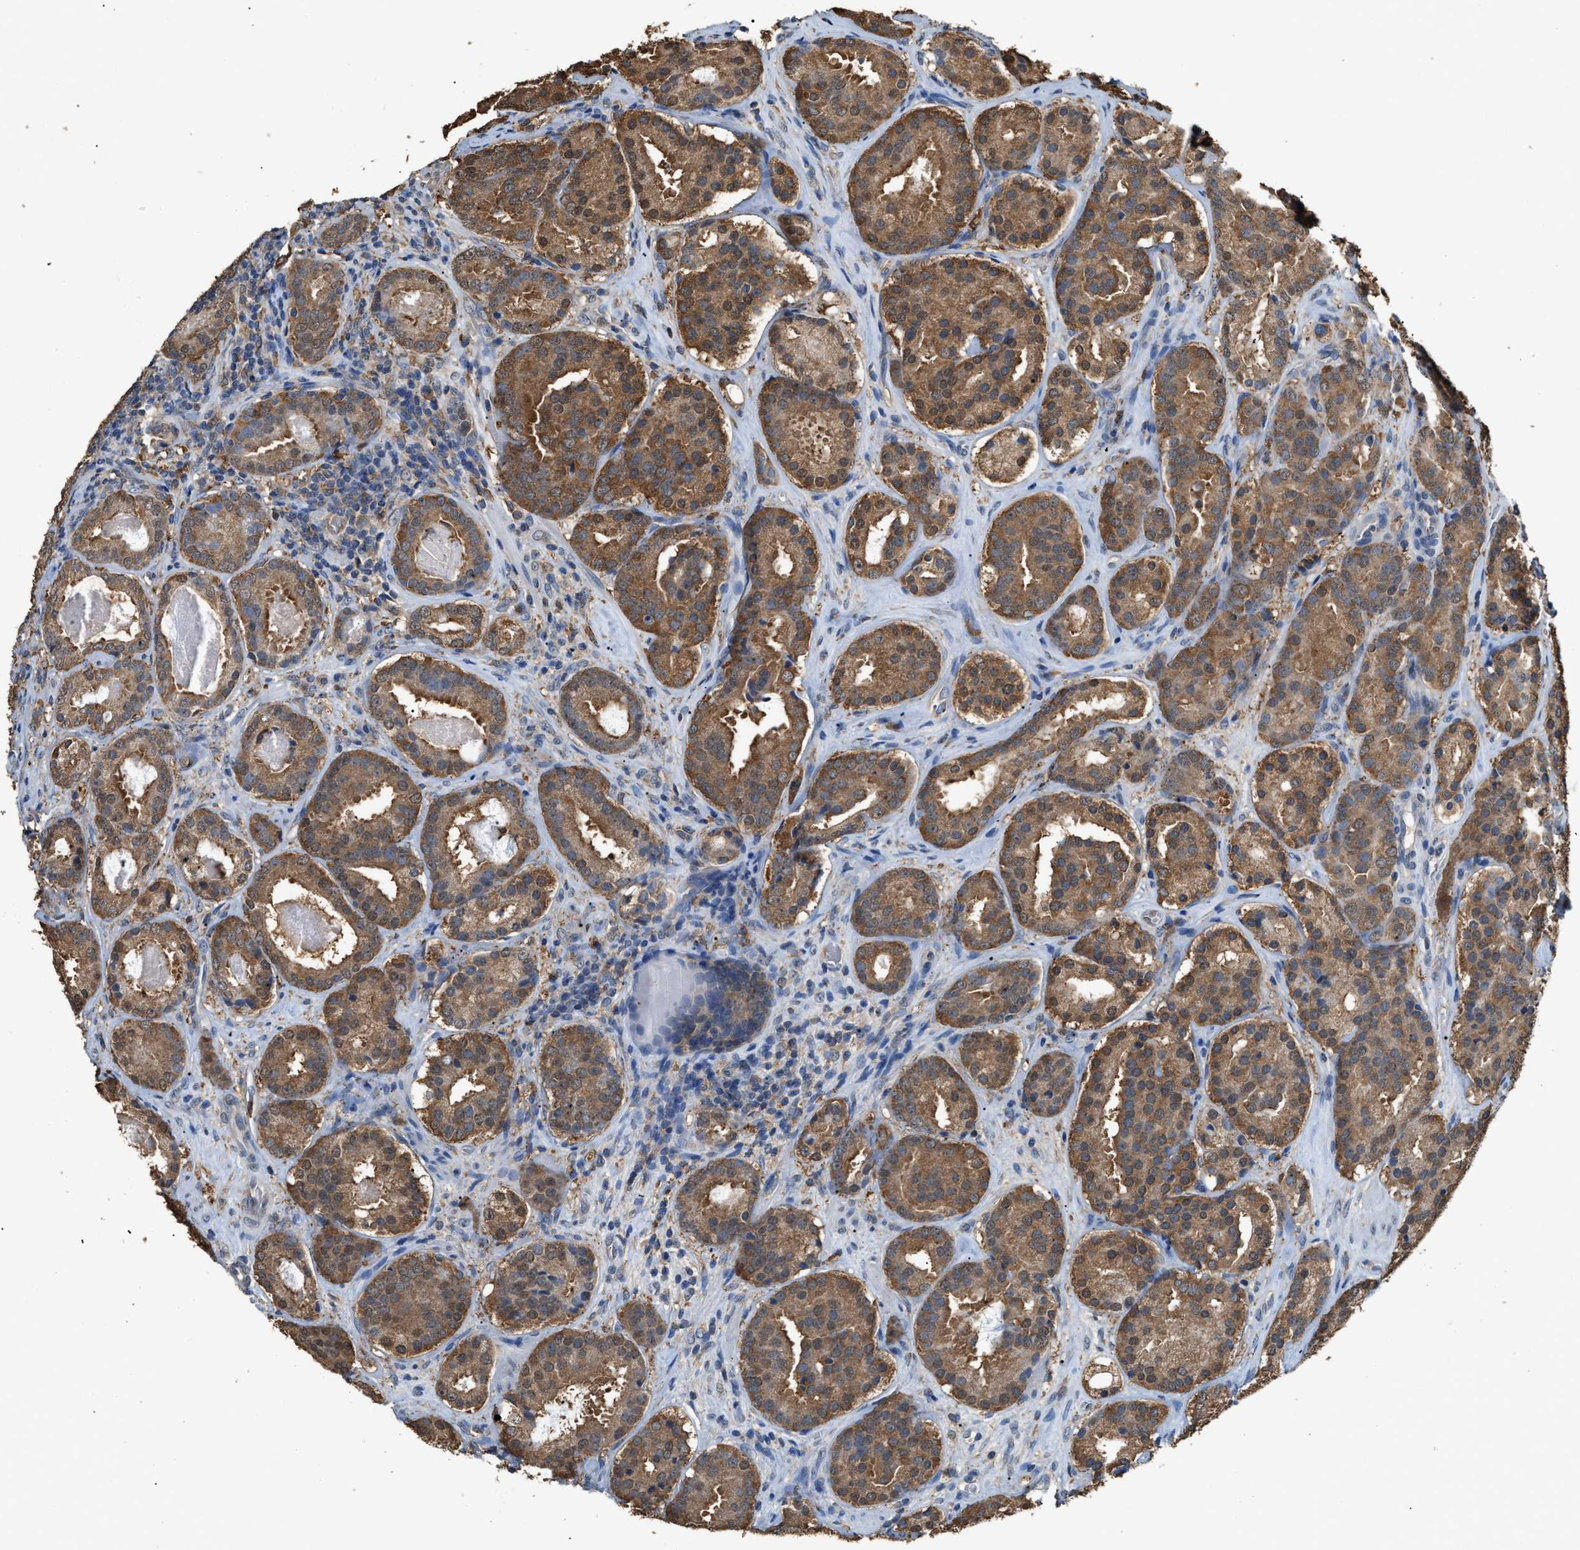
{"staining": {"intensity": "strong", "quantity": ">75%", "location": "cytoplasmic/membranous"}, "tissue": "prostate cancer", "cell_type": "Tumor cells", "image_type": "cancer", "snomed": [{"axis": "morphology", "description": "Adenocarcinoma, Low grade"}, {"axis": "topography", "description": "Prostate"}], "caption": "Prostate low-grade adenocarcinoma stained for a protein (brown) displays strong cytoplasmic/membranous positive staining in about >75% of tumor cells.", "gene": "GCN1", "patient": {"sex": "male", "age": 69}}